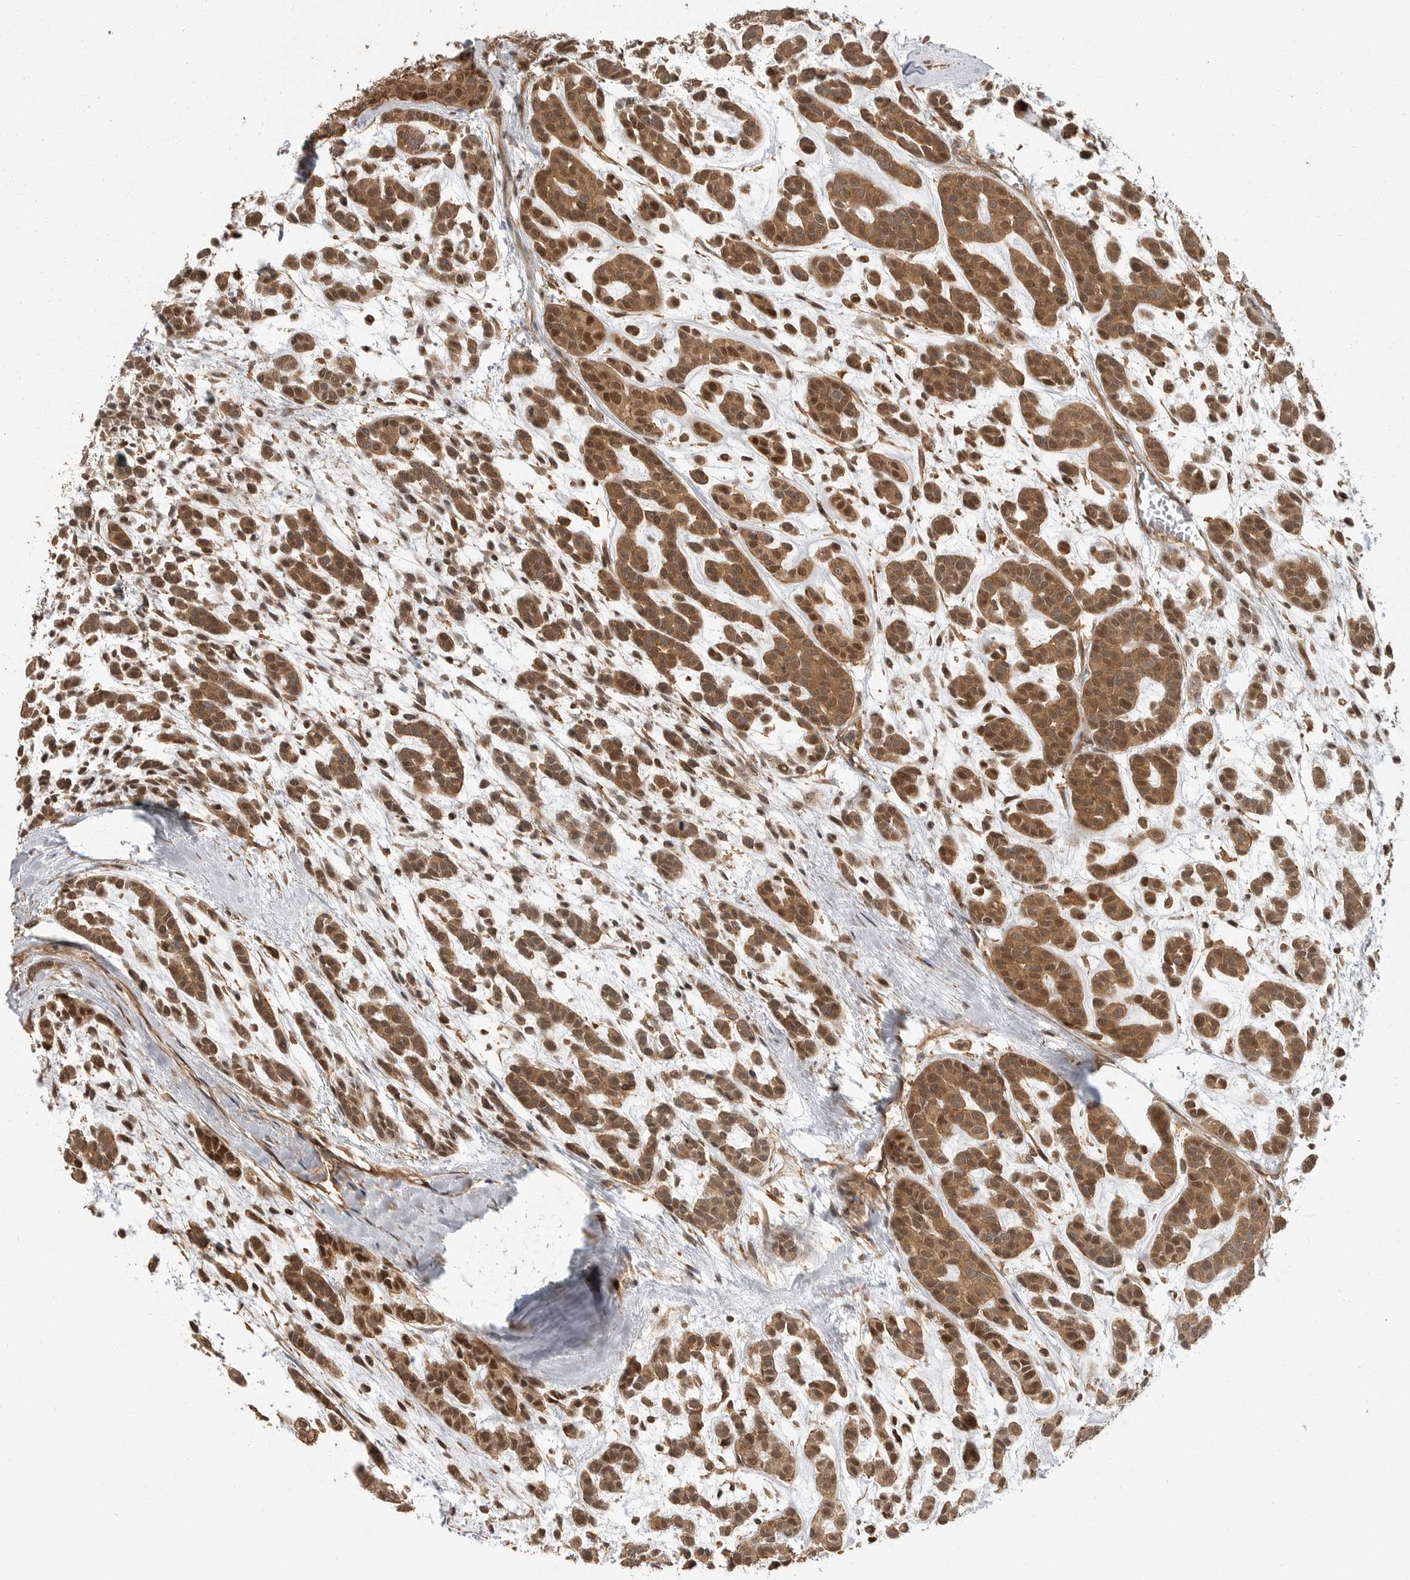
{"staining": {"intensity": "moderate", "quantity": ">75%", "location": "cytoplasmic/membranous,nuclear"}, "tissue": "head and neck cancer", "cell_type": "Tumor cells", "image_type": "cancer", "snomed": [{"axis": "morphology", "description": "Adenocarcinoma, NOS"}, {"axis": "morphology", "description": "Adenoma, NOS"}, {"axis": "topography", "description": "Head-Neck"}], "caption": "This micrograph demonstrates immunohistochemistry staining of adenoma (head and neck), with medium moderate cytoplasmic/membranous and nuclear staining in approximately >75% of tumor cells.", "gene": "ERN1", "patient": {"sex": "female", "age": 55}}